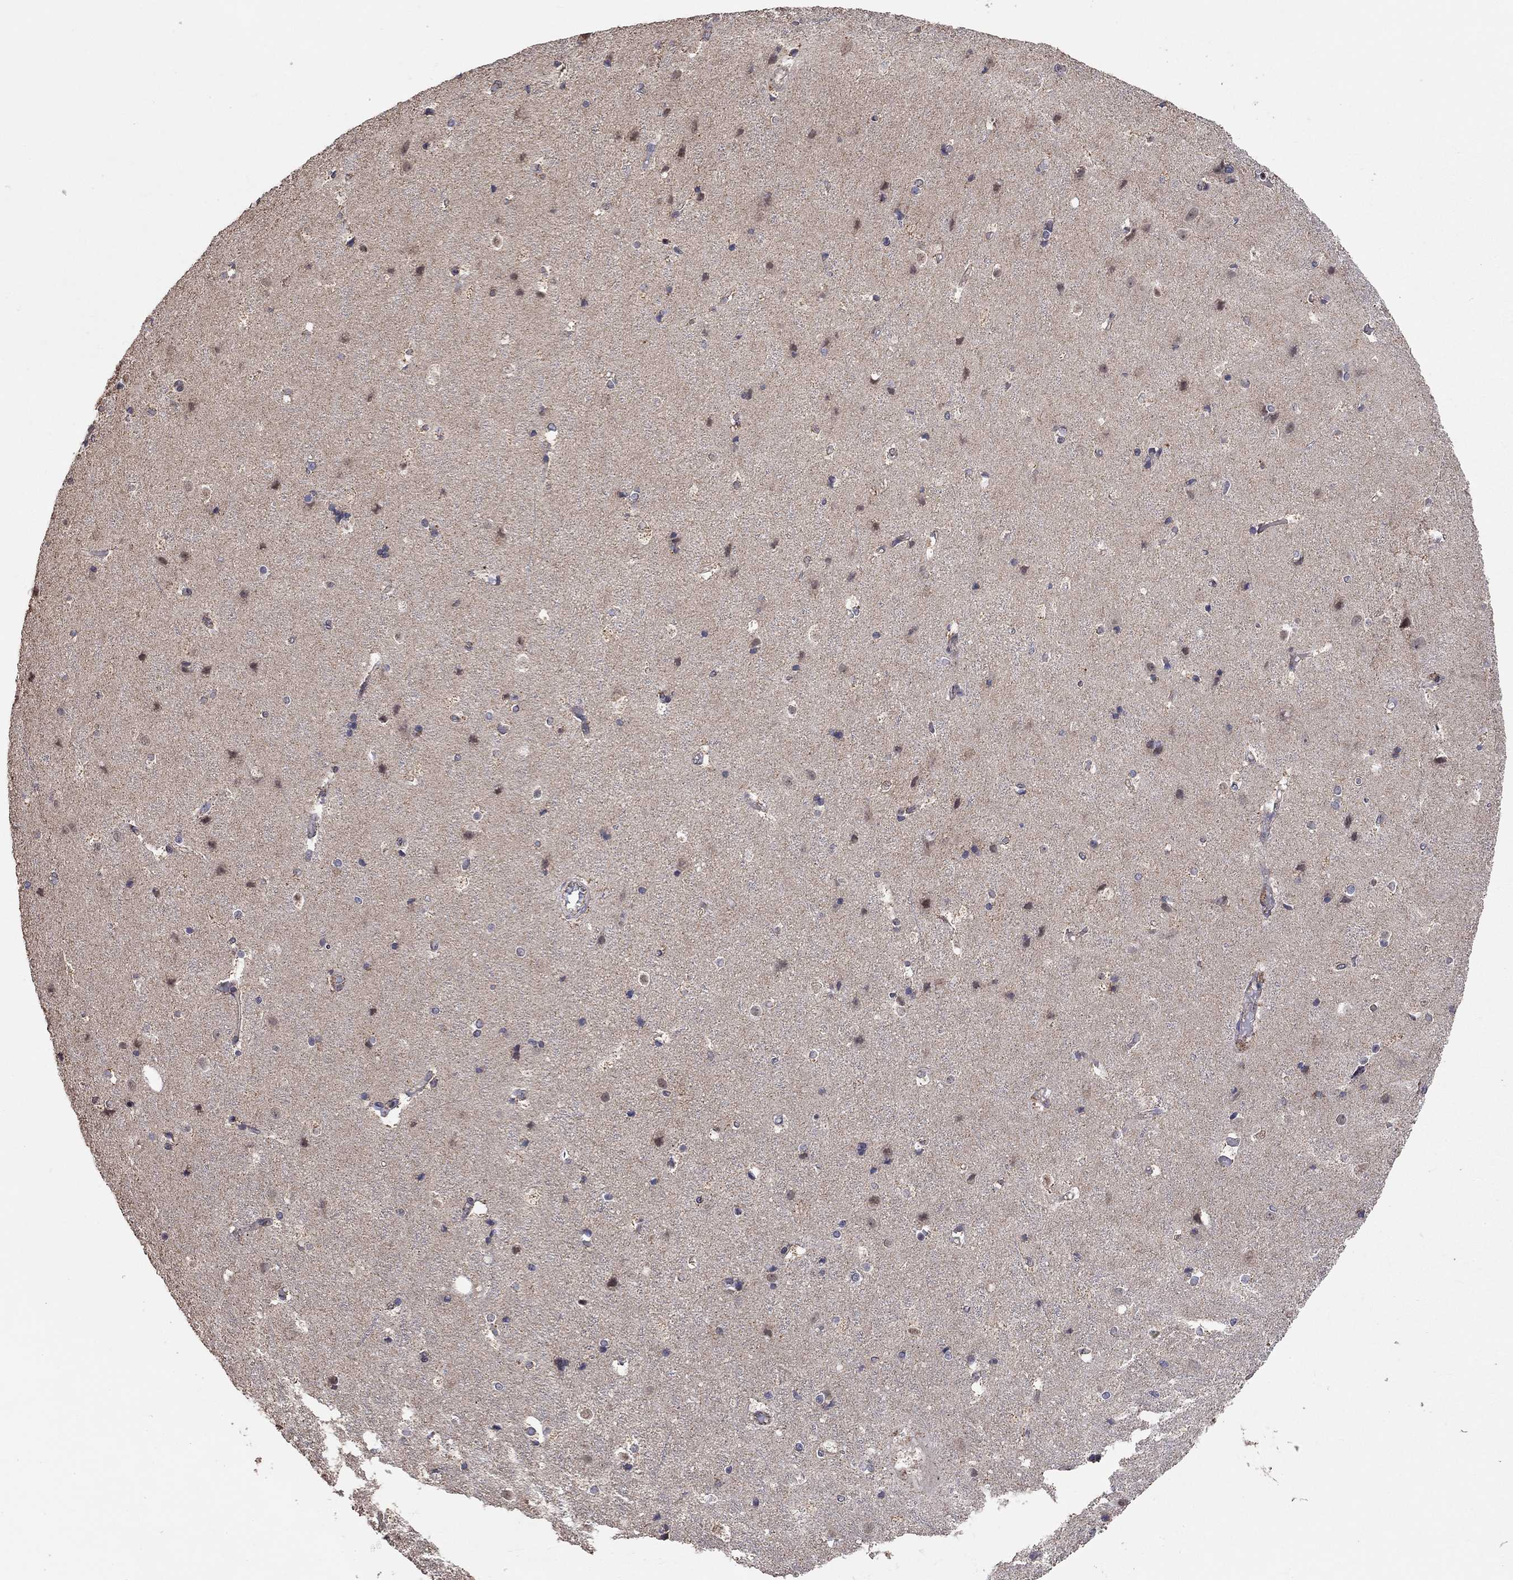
{"staining": {"intensity": "negative", "quantity": "none", "location": "none"}, "tissue": "cerebral cortex", "cell_type": "Endothelial cells", "image_type": "normal", "snomed": [{"axis": "morphology", "description": "Normal tissue, NOS"}, {"axis": "topography", "description": "Cerebral cortex"}], "caption": "This is an immunohistochemistry photomicrograph of normal cerebral cortex. There is no staining in endothelial cells.", "gene": "ANKRA2", "patient": {"sex": "female", "age": 52}}